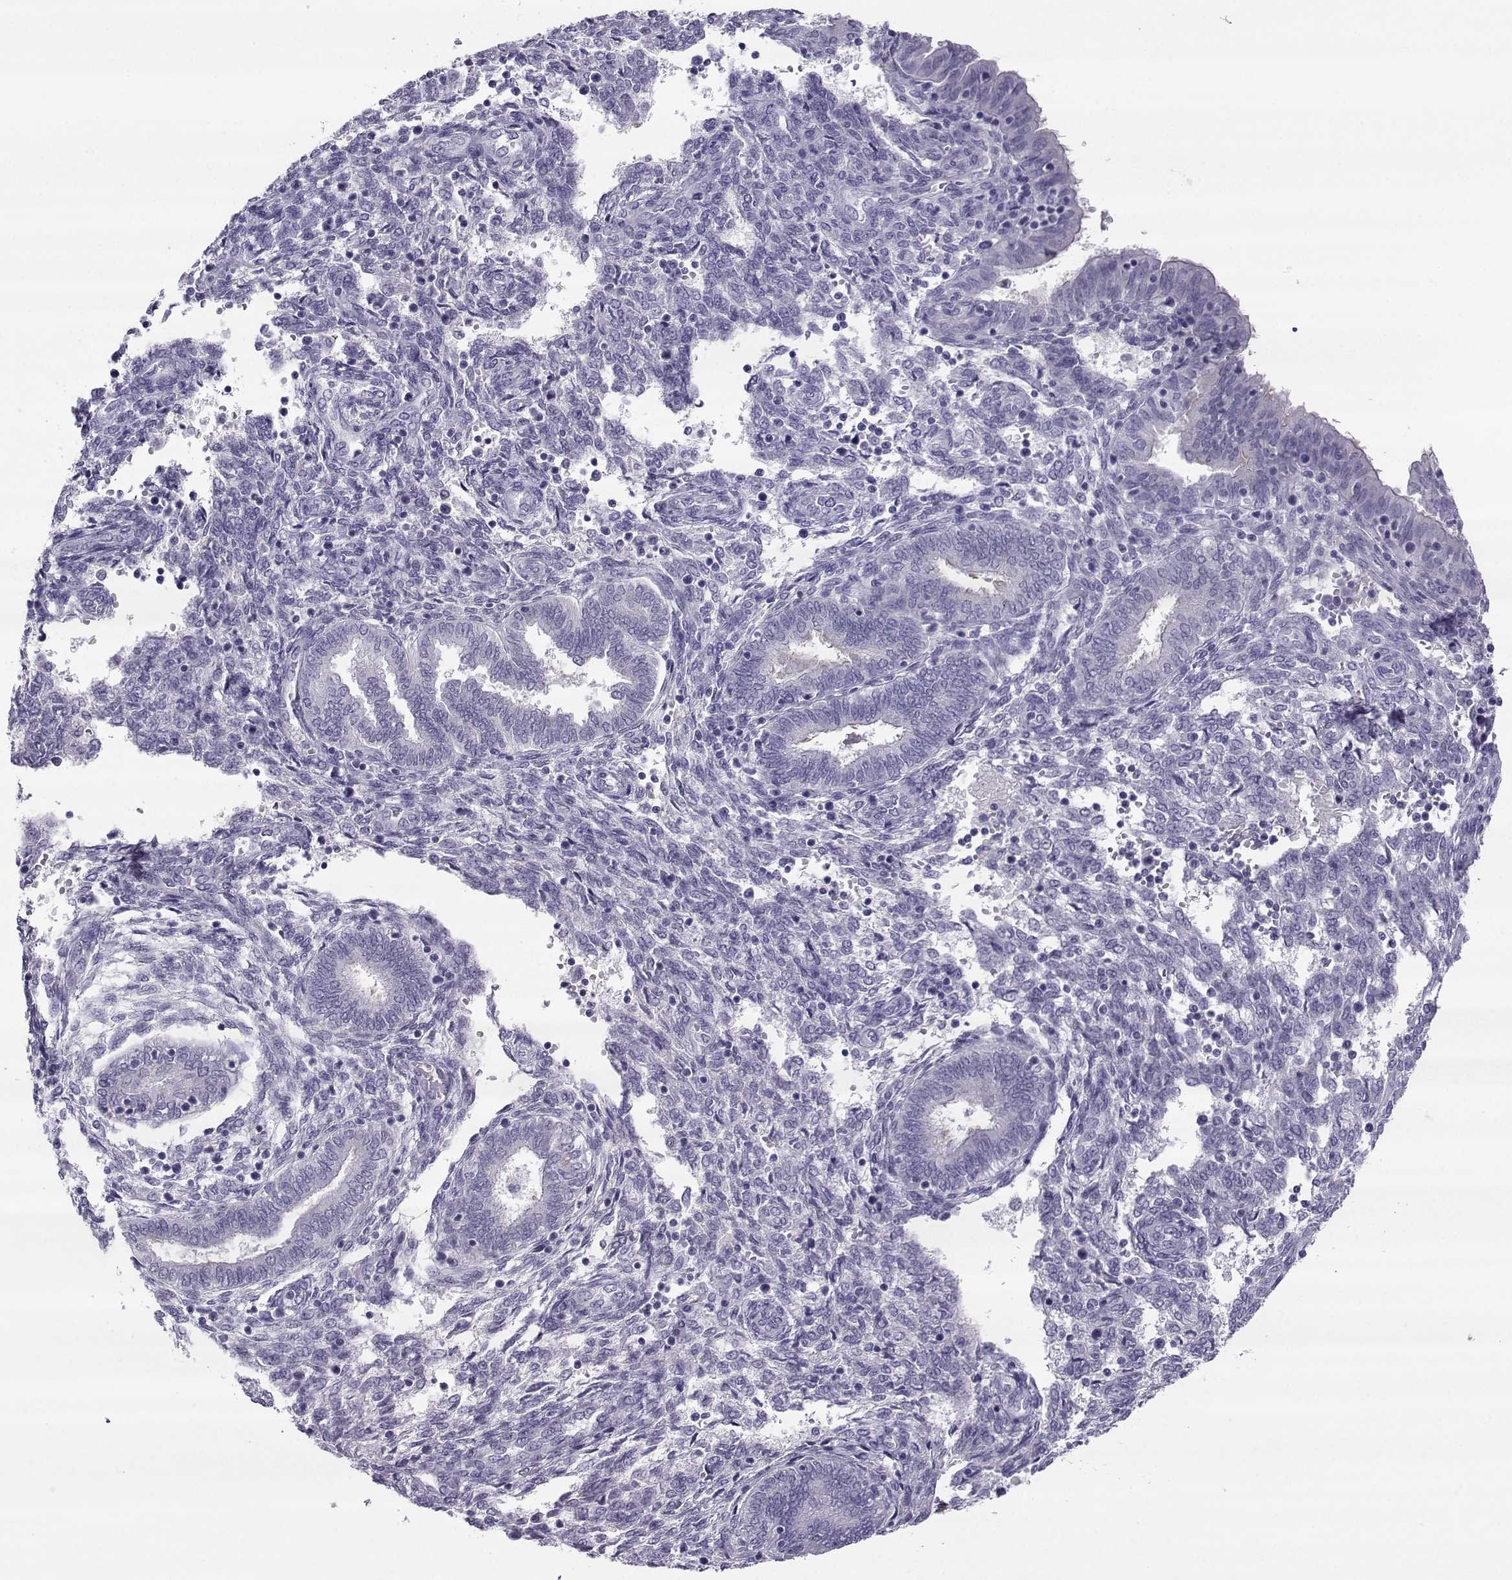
{"staining": {"intensity": "negative", "quantity": "none", "location": "none"}, "tissue": "endometrium", "cell_type": "Cells in endometrial stroma", "image_type": "normal", "snomed": [{"axis": "morphology", "description": "Normal tissue, NOS"}, {"axis": "topography", "description": "Endometrium"}], "caption": "This is an IHC image of benign human endometrium. There is no positivity in cells in endometrial stroma.", "gene": "ARMC2", "patient": {"sex": "female", "age": 42}}